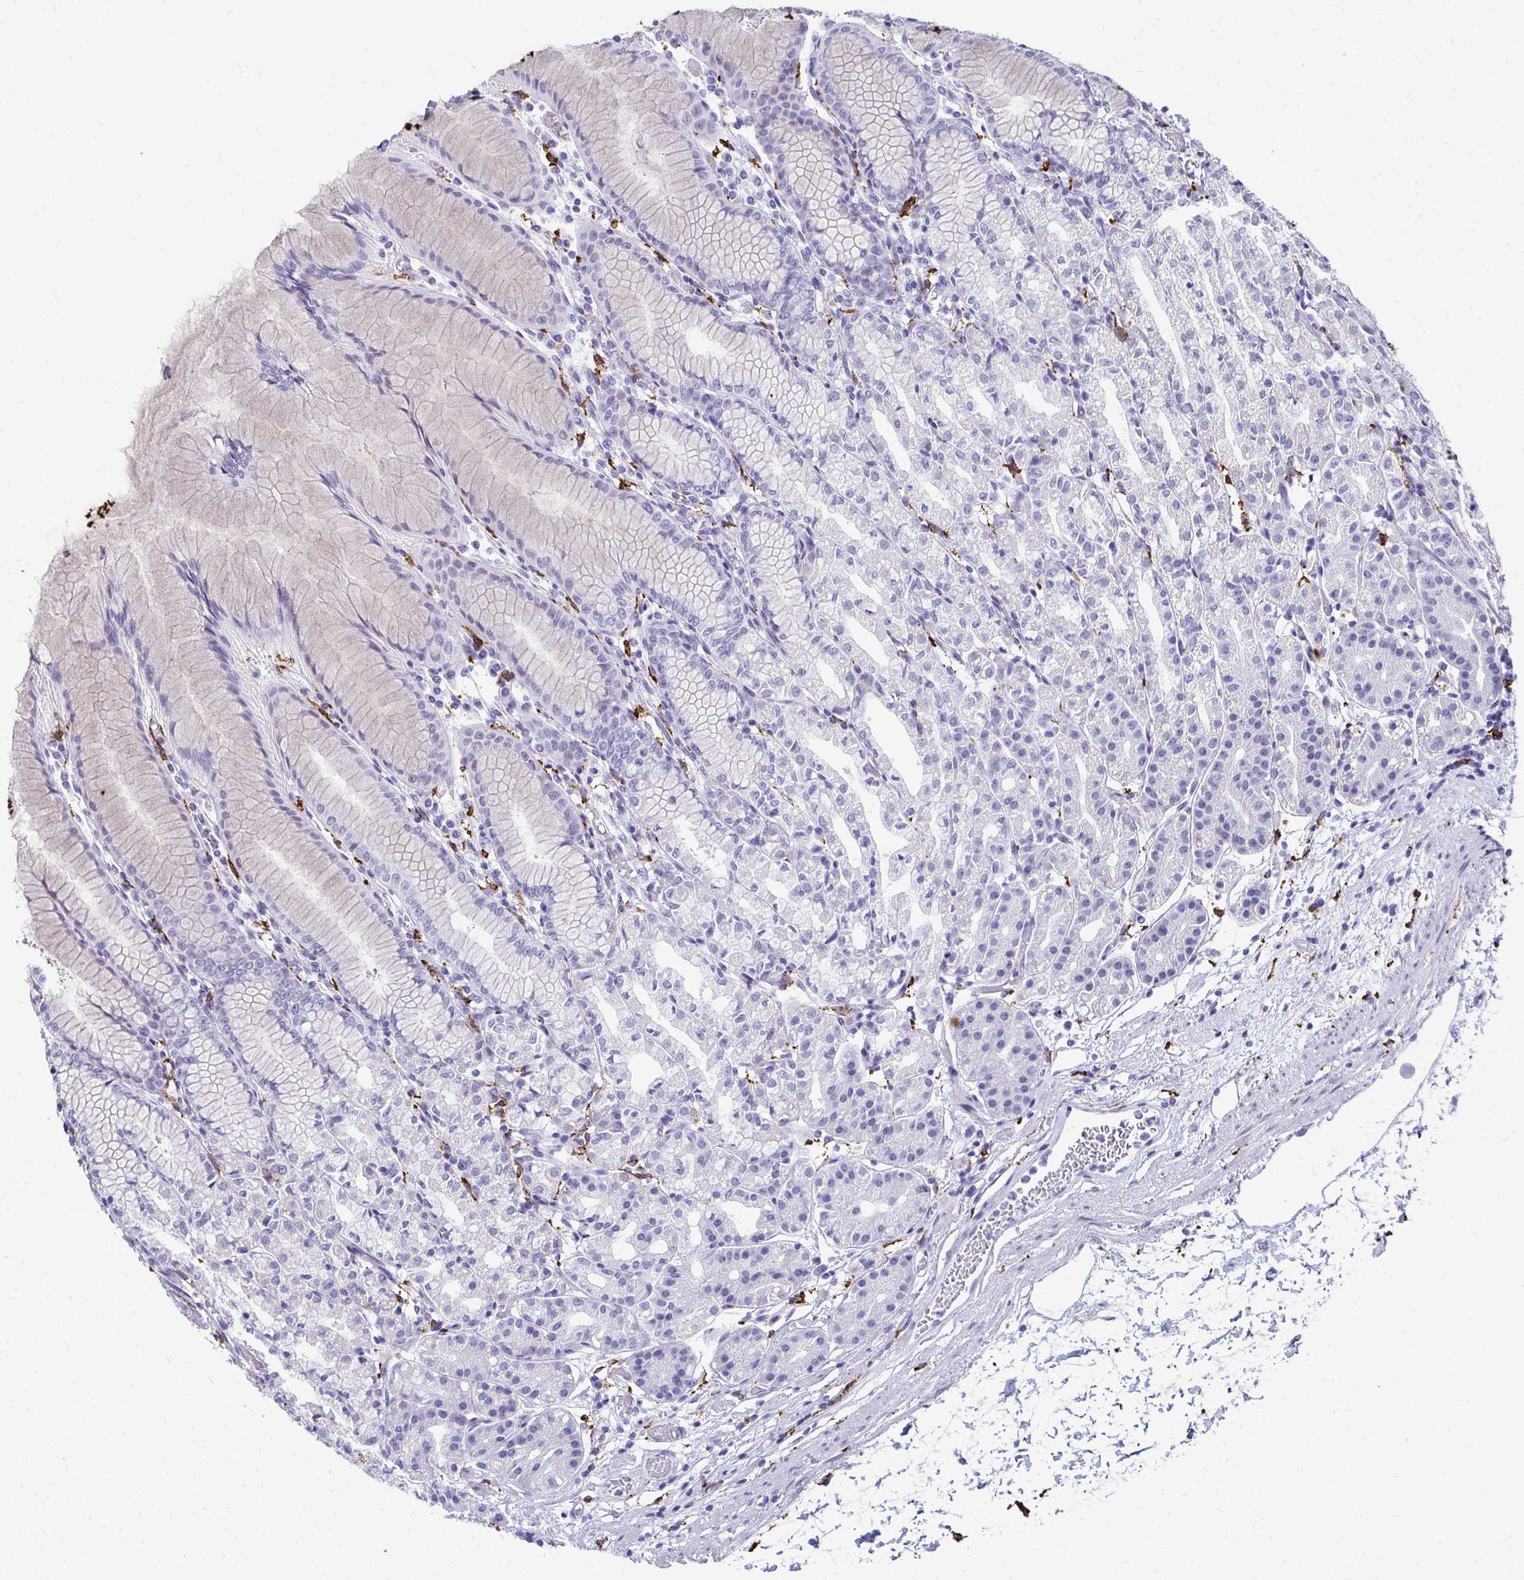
{"staining": {"intensity": "negative", "quantity": "none", "location": "none"}, "tissue": "stomach", "cell_type": "Glandular cells", "image_type": "normal", "snomed": [{"axis": "morphology", "description": "Normal tissue, NOS"}, {"axis": "topography", "description": "Stomach"}], "caption": "The micrograph reveals no staining of glandular cells in unremarkable stomach.", "gene": "CD163", "patient": {"sex": "female", "age": 57}}